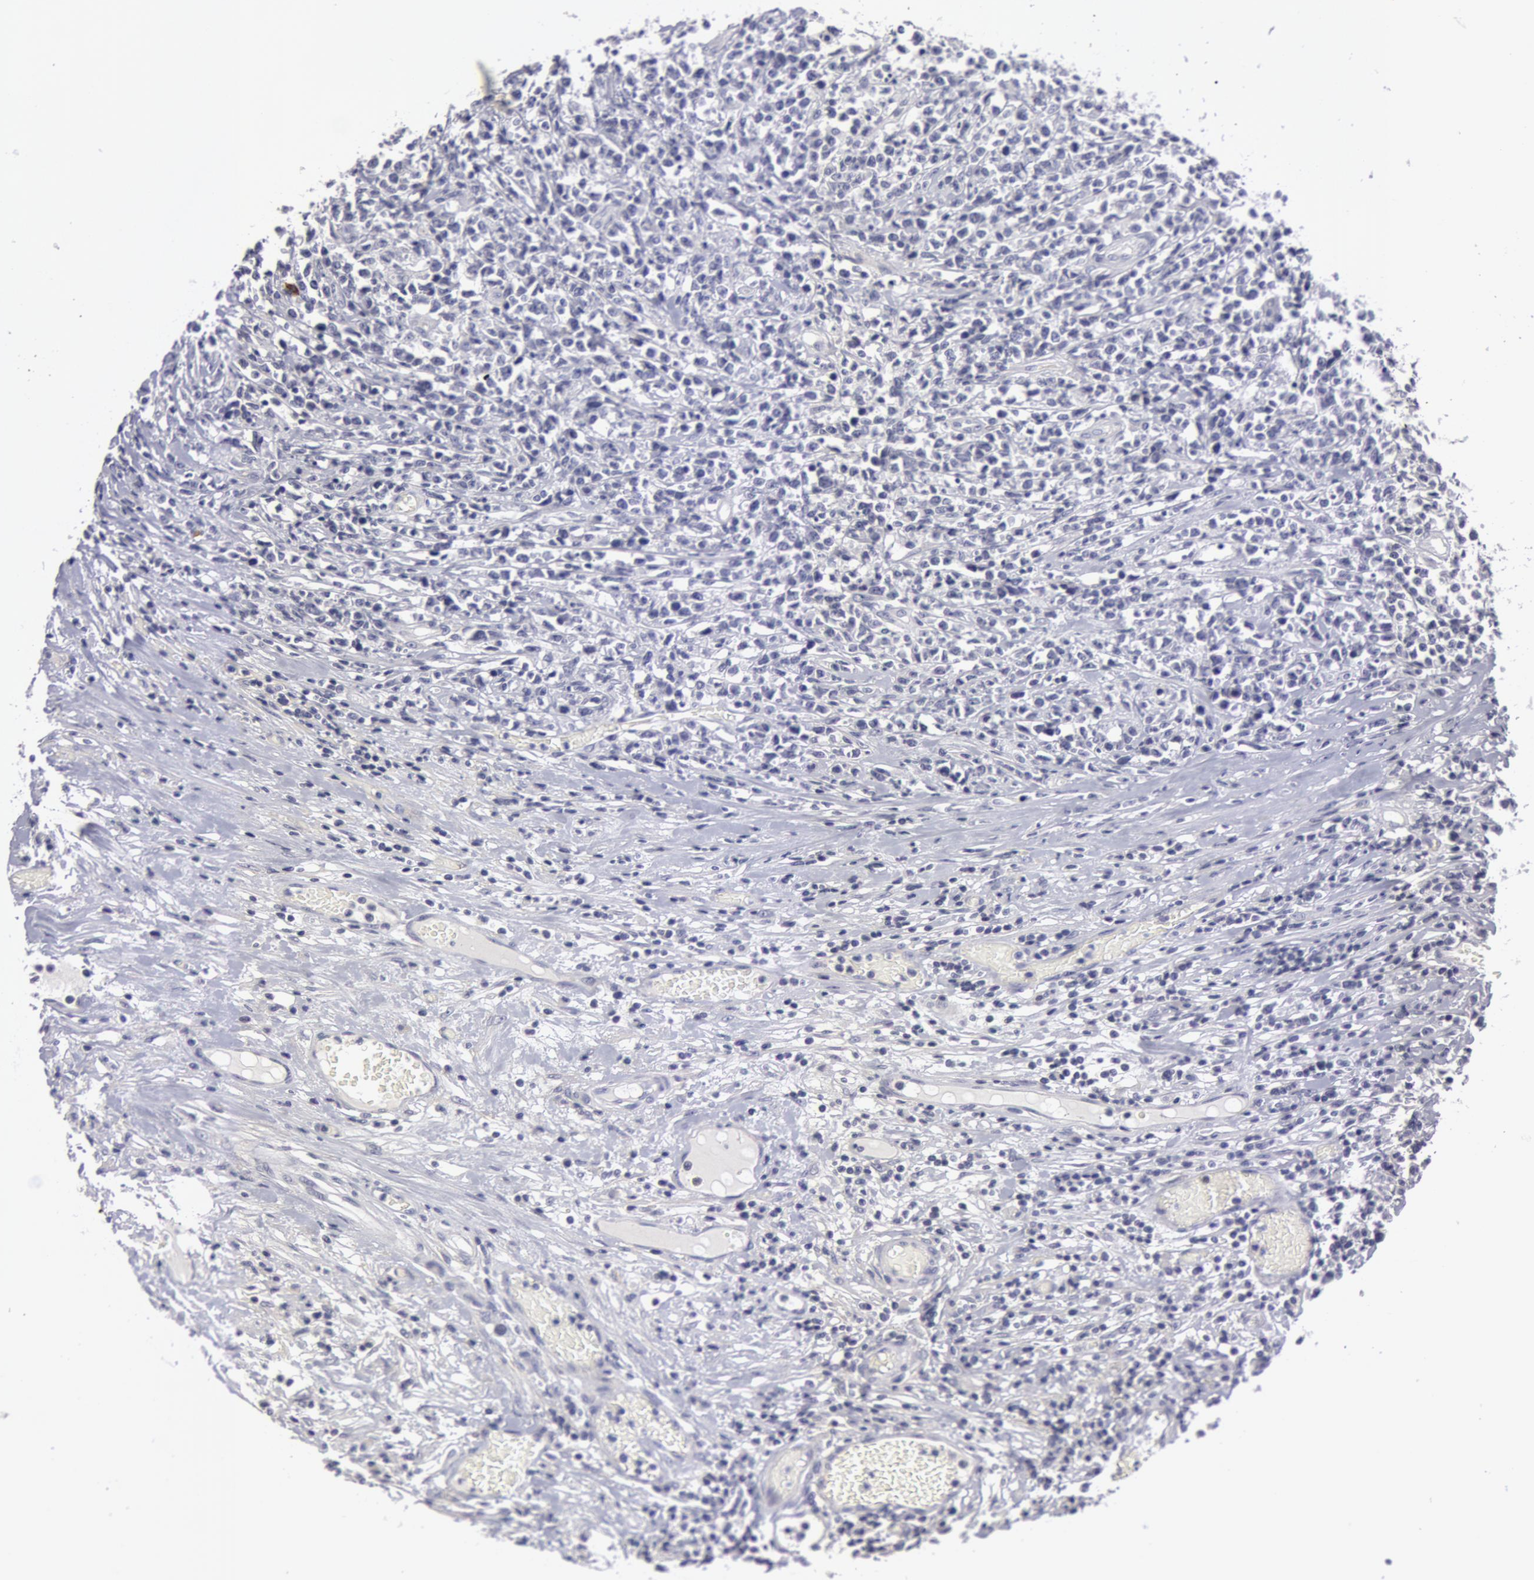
{"staining": {"intensity": "negative", "quantity": "none", "location": "none"}, "tissue": "lymphoma", "cell_type": "Tumor cells", "image_type": "cancer", "snomed": [{"axis": "morphology", "description": "Malignant lymphoma, non-Hodgkin's type, High grade"}, {"axis": "topography", "description": "Colon"}], "caption": "An immunohistochemistry histopathology image of high-grade malignant lymphoma, non-Hodgkin's type is shown. There is no staining in tumor cells of high-grade malignant lymphoma, non-Hodgkin's type. (DAB IHC, high magnification).", "gene": "NLGN4X", "patient": {"sex": "male", "age": 82}}